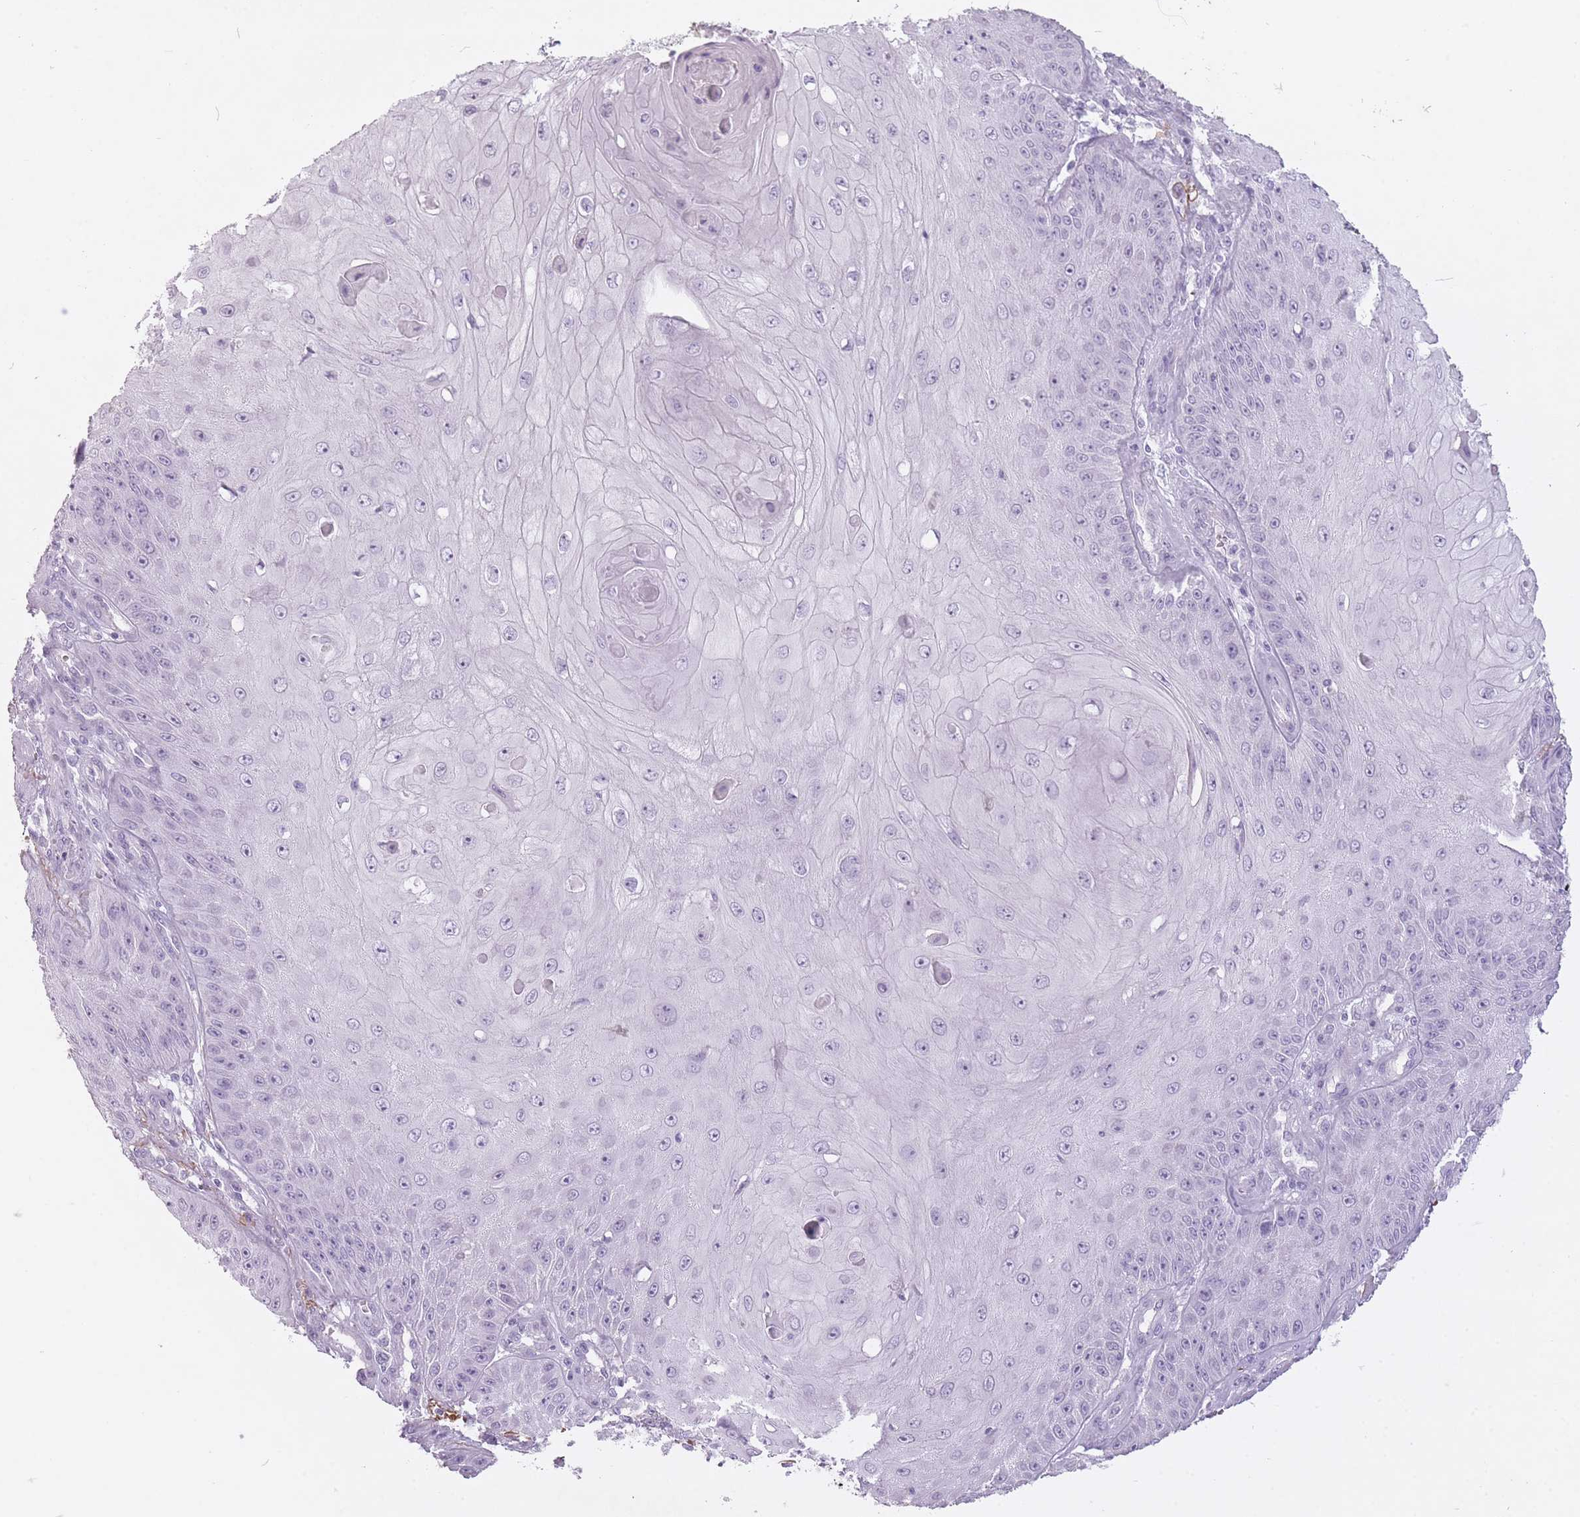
{"staining": {"intensity": "negative", "quantity": "none", "location": "none"}, "tissue": "skin cancer", "cell_type": "Tumor cells", "image_type": "cancer", "snomed": [{"axis": "morphology", "description": "Squamous cell carcinoma, NOS"}, {"axis": "topography", "description": "Skin"}], "caption": "There is no significant staining in tumor cells of skin cancer (squamous cell carcinoma).", "gene": "RFX4", "patient": {"sex": "male", "age": 70}}